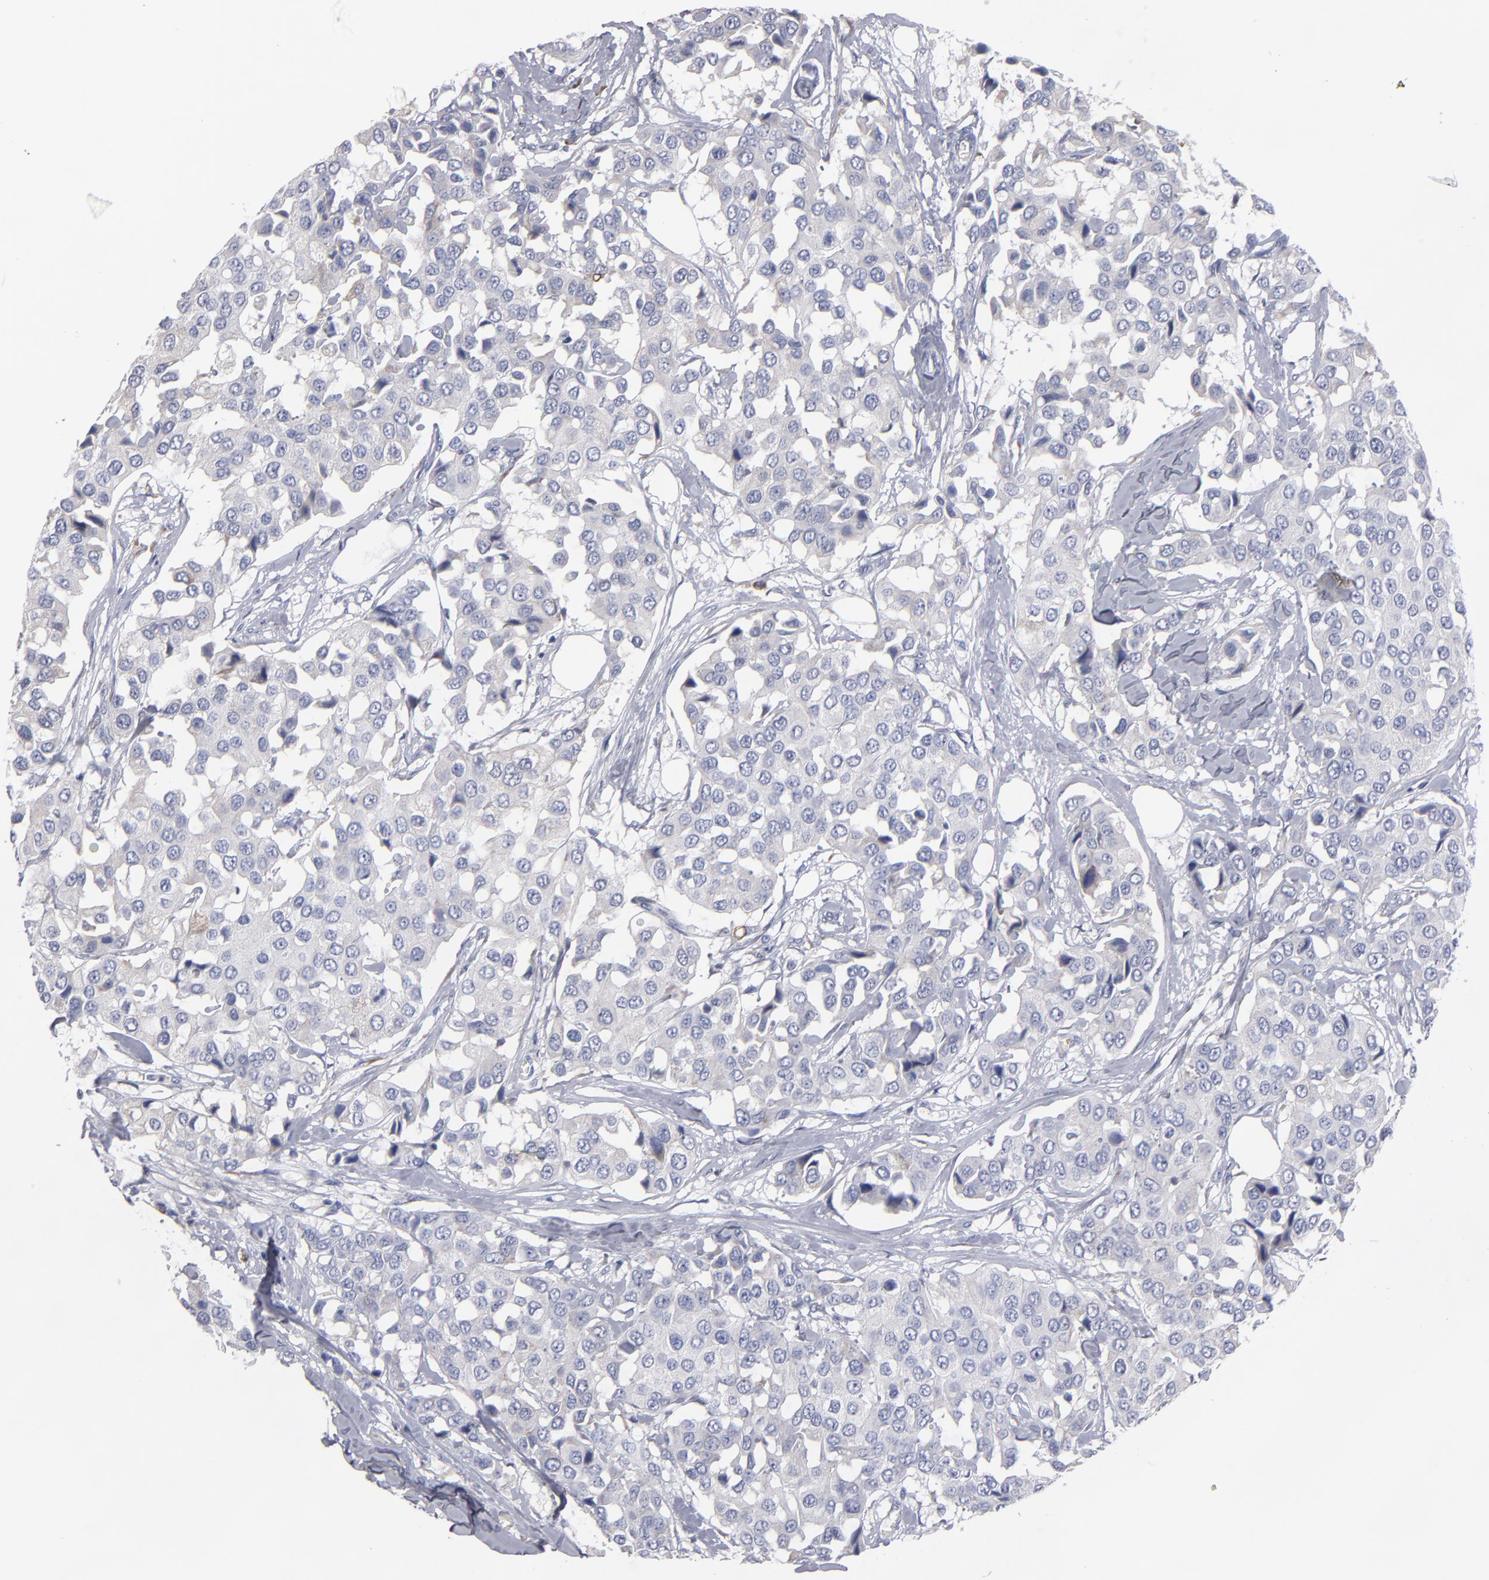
{"staining": {"intensity": "weak", "quantity": "<25%", "location": "cytoplasmic/membranous"}, "tissue": "breast cancer", "cell_type": "Tumor cells", "image_type": "cancer", "snomed": [{"axis": "morphology", "description": "Duct carcinoma"}, {"axis": "topography", "description": "Breast"}], "caption": "Tumor cells show no significant expression in breast intraductal carcinoma.", "gene": "CCDC80", "patient": {"sex": "female", "age": 80}}